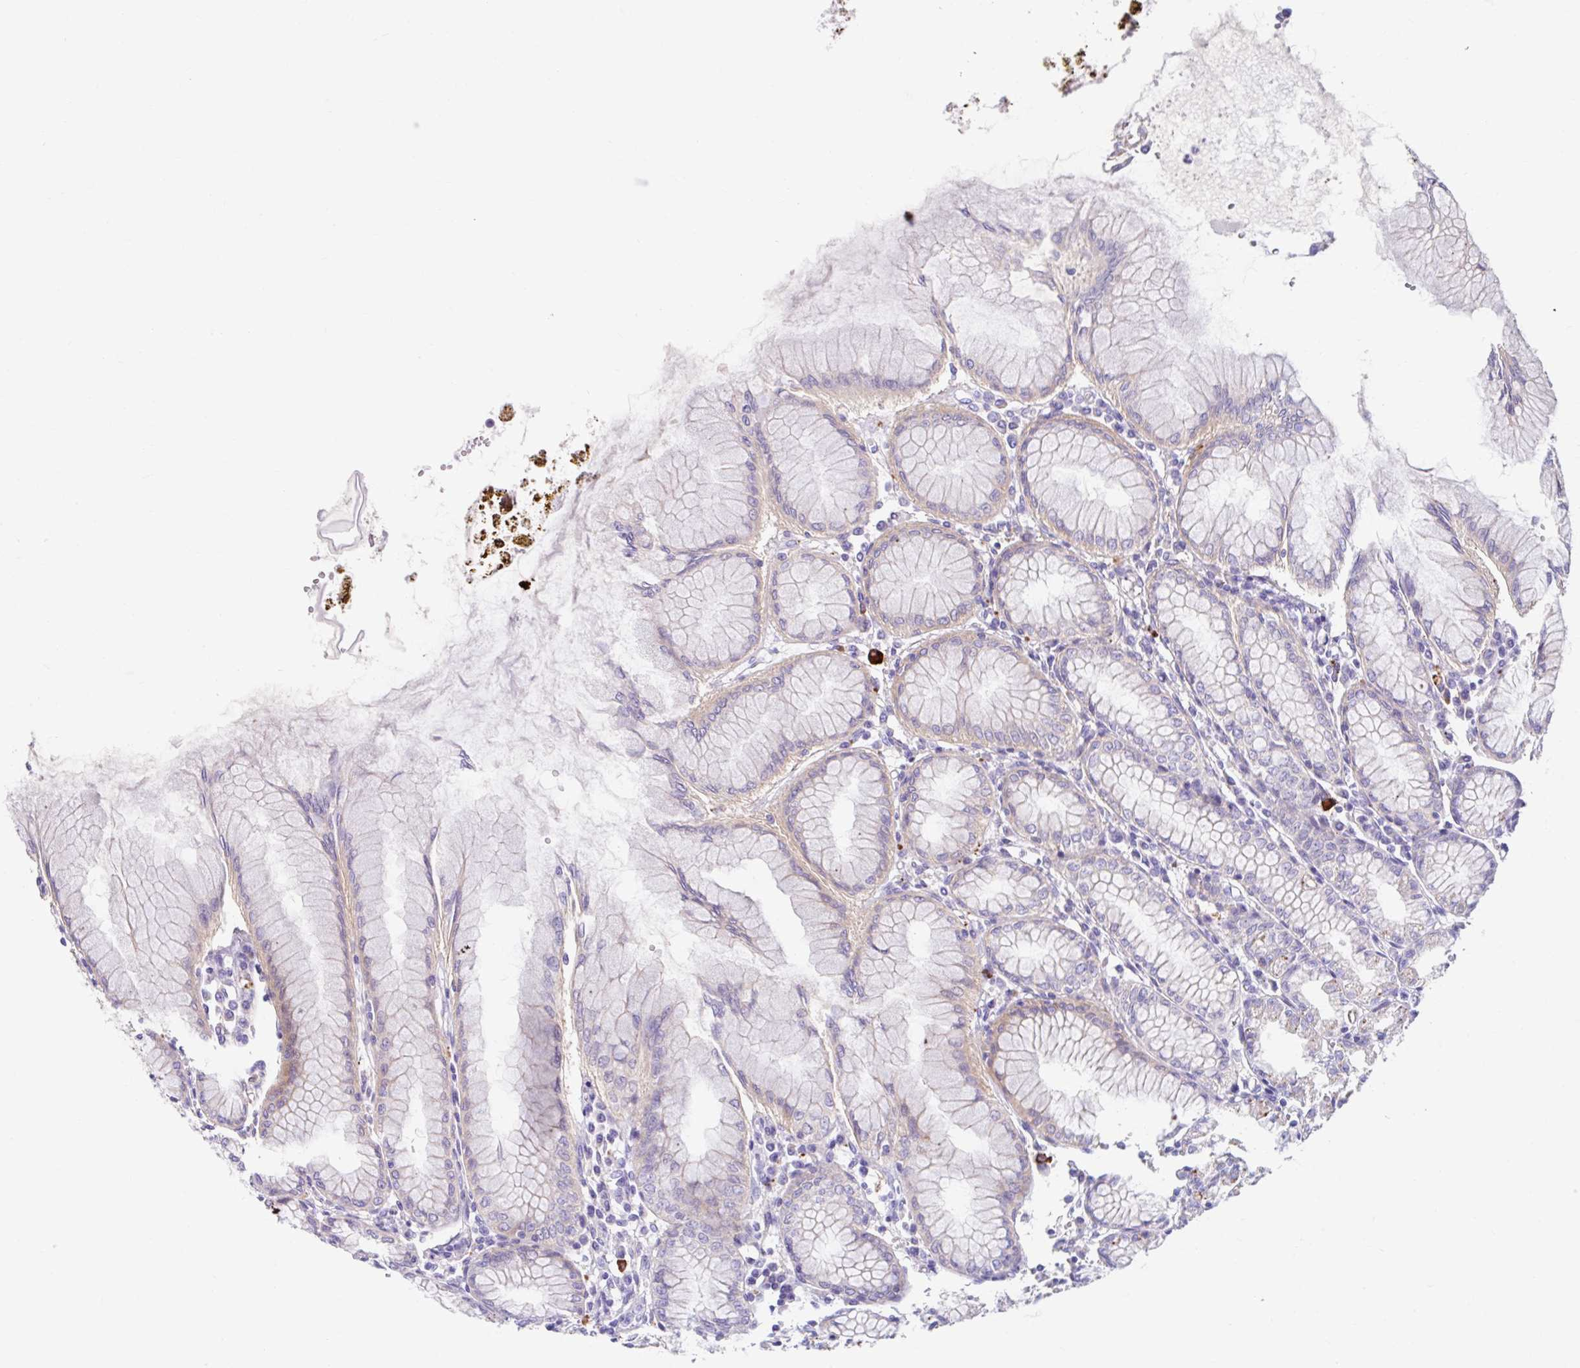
{"staining": {"intensity": "moderate", "quantity": "<25%", "location": "cytoplasmic/membranous"}, "tissue": "stomach", "cell_type": "Glandular cells", "image_type": "normal", "snomed": [{"axis": "morphology", "description": "Normal tissue, NOS"}, {"axis": "topography", "description": "Stomach"}], "caption": "Protein analysis of normal stomach demonstrates moderate cytoplasmic/membranous staining in about <25% of glandular cells.", "gene": "ZNF33A", "patient": {"sex": "female", "age": 57}}